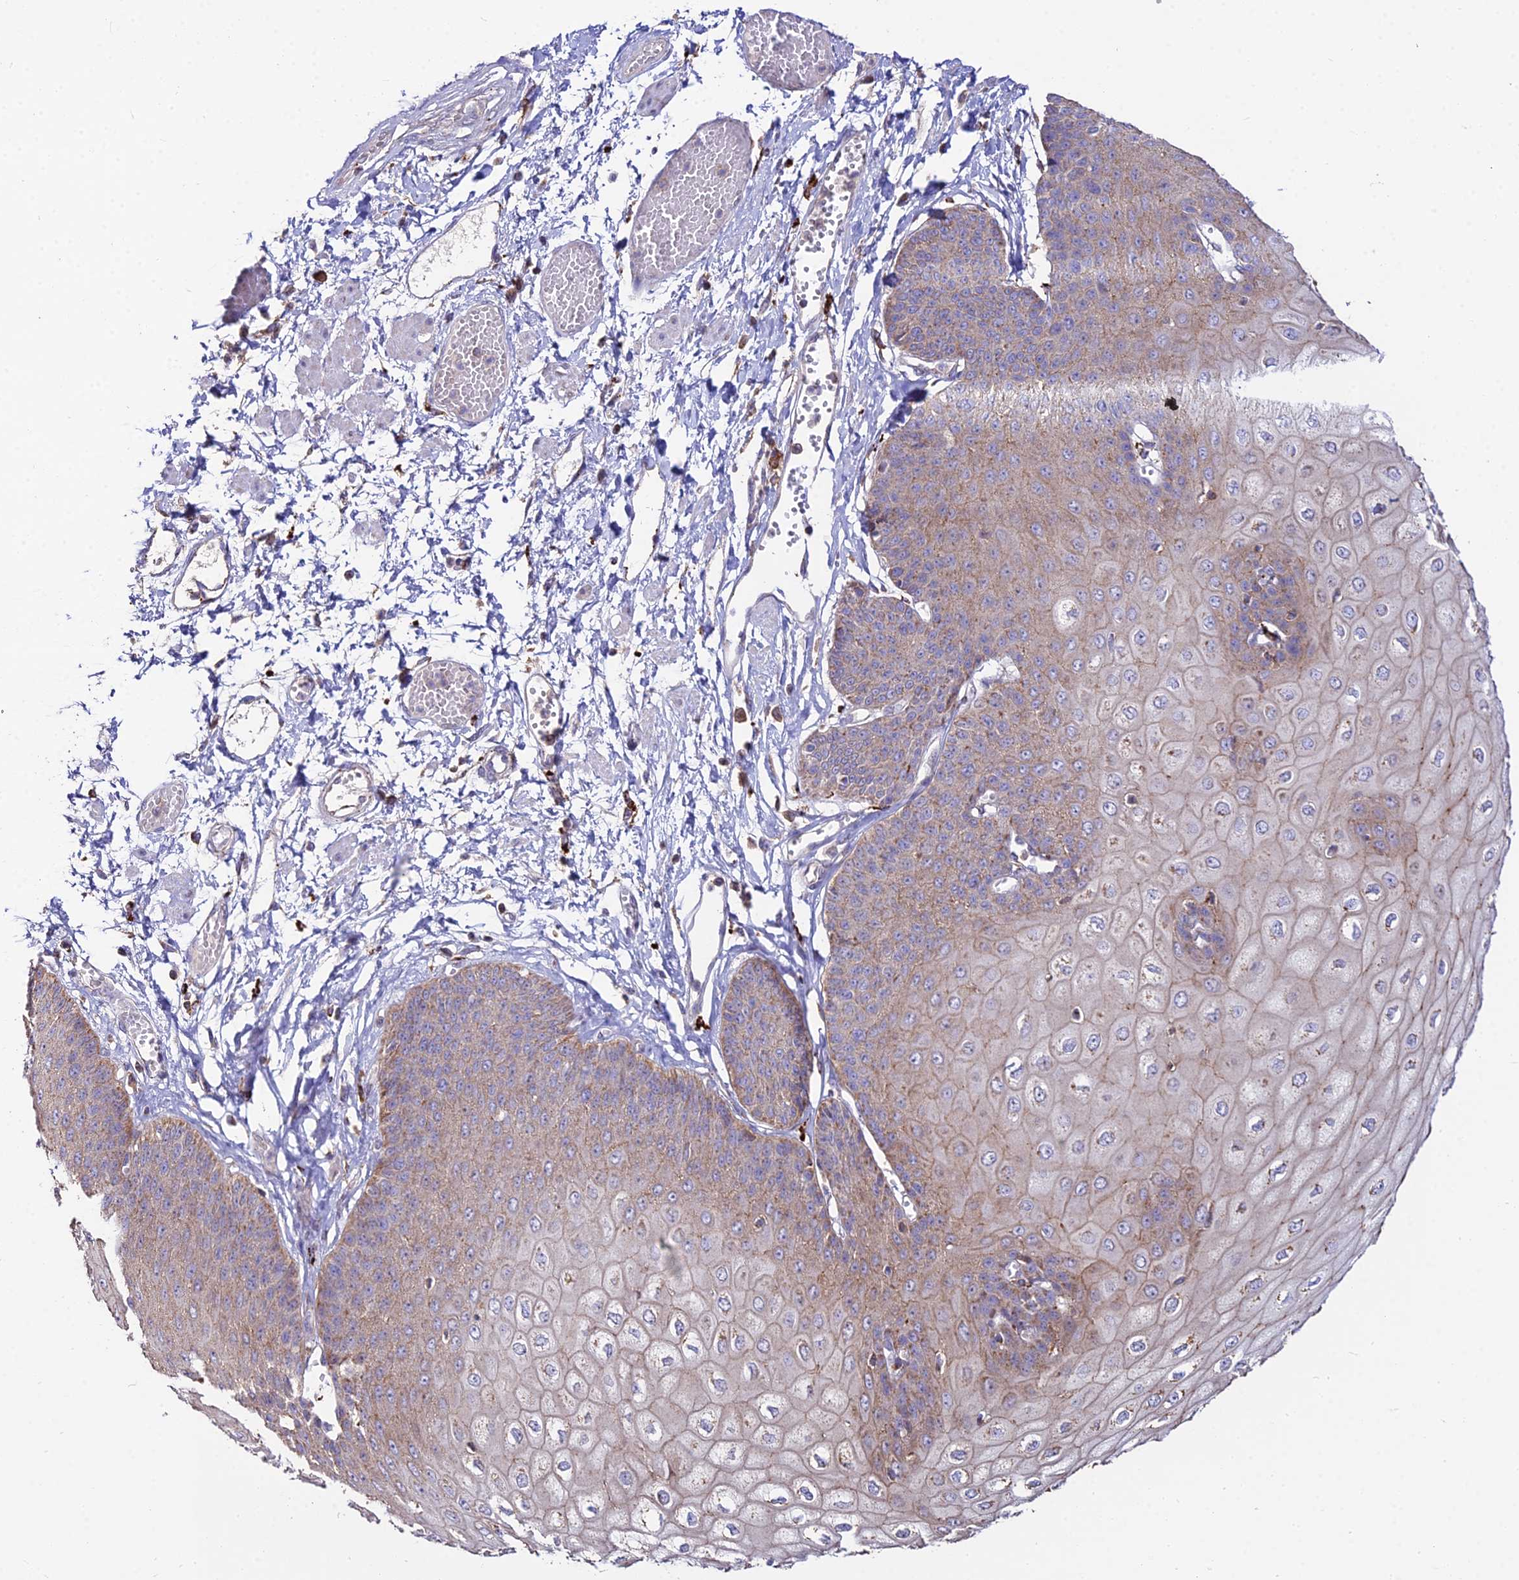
{"staining": {"intensity": "moderate", "quantity": ">75%", "location": "cytoplasmic/membranous"}, "tissue": "esophagus", "cell_type": "Squamous epithelial cells", "image_type": "normal", "snomed": [{"axis": "morphology", "description": "Normal tissue, NOS"}, {"axis": "topography", "description": "Esophagus"}], "caption": "A histopathology image of esophagus stained for a protein exhibits moderate cytoplasmic/membranous brown staining in squamous epithelial cells. (DAB (3,3'-diaminobenzidine) IHC with brightfield microscopy, high magnification).", "gene": "PNLIPRP3", "patient": {"sex": "male", "age": 60}}